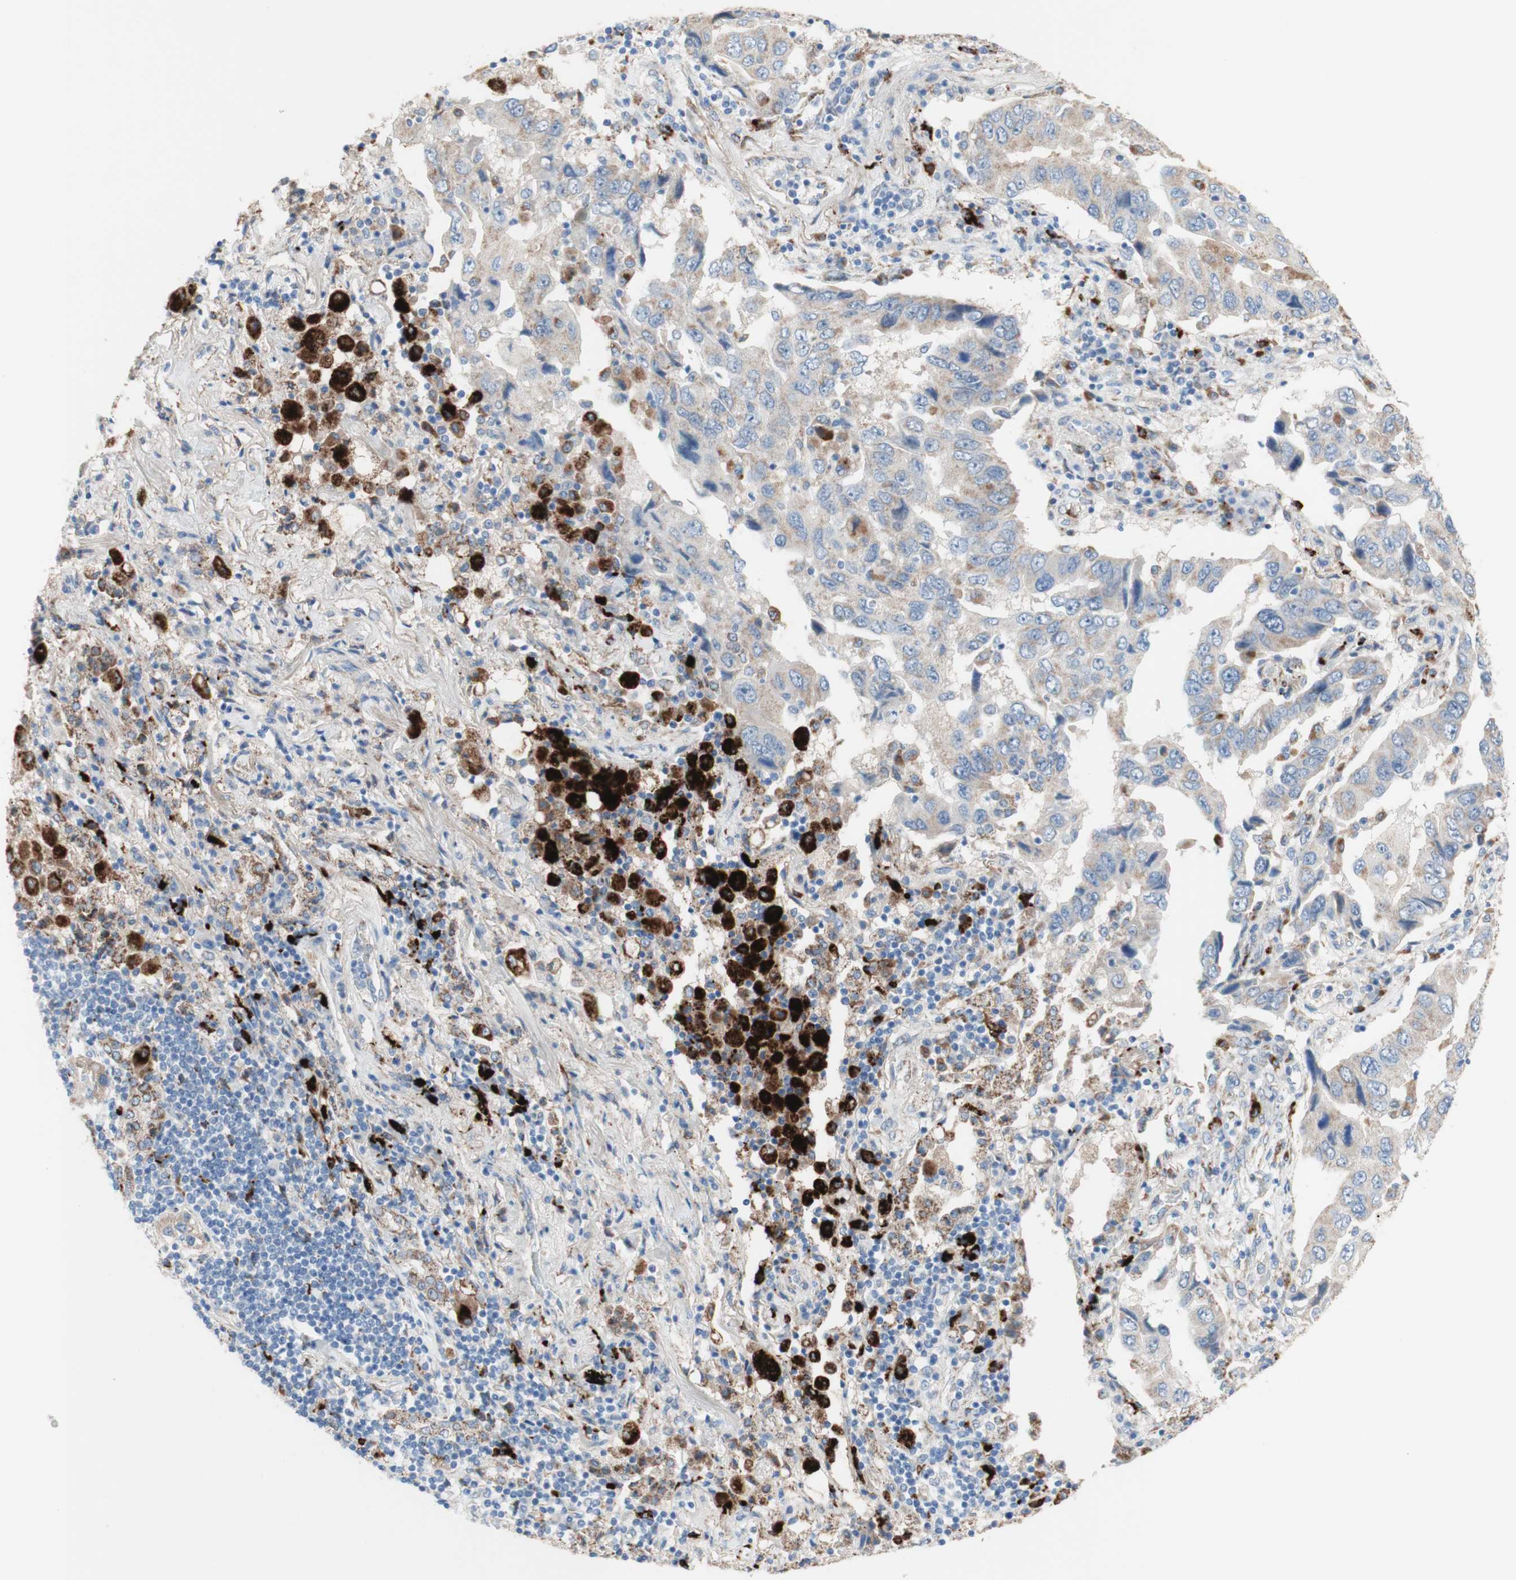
{"staining": {"intensity": "negative", "quantity": "none", "location": "none"}, "tissue": "lung cancer", "cell_type": "Tumor cells", "image_type": "cancer", "snomed": [{"axis": "morphology", "description": "Adenocarcinoma, NOS"}, {"axis": "topography", "description": "Lung"}], "caption": "There is no significant staining in tumor cells of lung cancer (adenocarcinoma).", "gene": "URB2", "patient": {"sex": "female", "age": 65}}